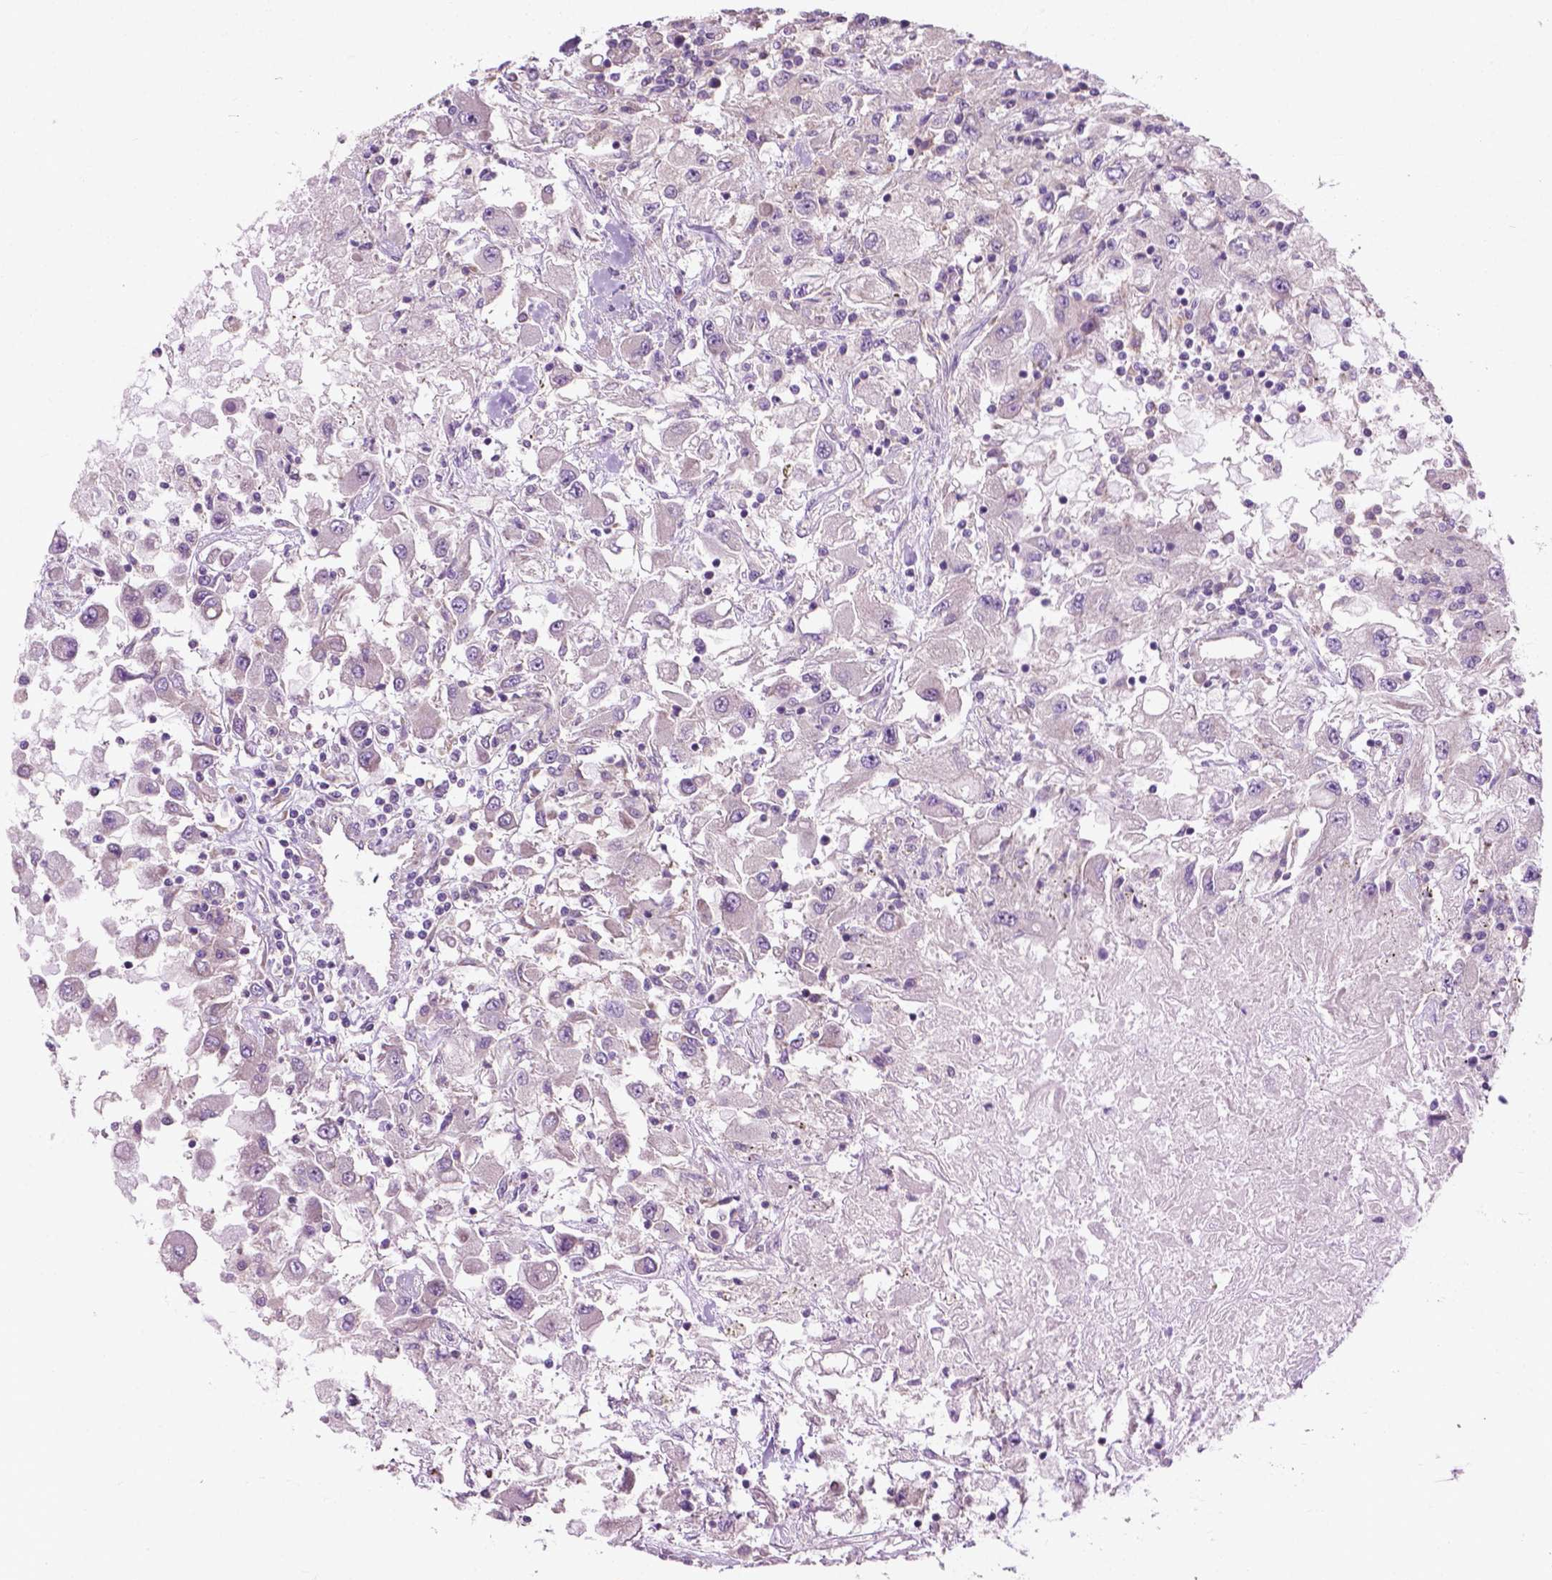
{"staining": {"intensity": "negative", "quantity": "none", "location": "none"}, "tissue": "renal cancer", "cell_type": "Tumor cells", "image_type": "cancer", "snomed": [{"axis": "morphology", "description": "Adenocarcinoma, NOS"}, {"axis": "topography", "description": "Kidney"}], "caption": "An image of renal cancer (adenocarcinoma) stained for a protein exhibits no brown staining in tumor cells.", "gene": "MZT1", "patient": {"sex": "female", "age": 67}}